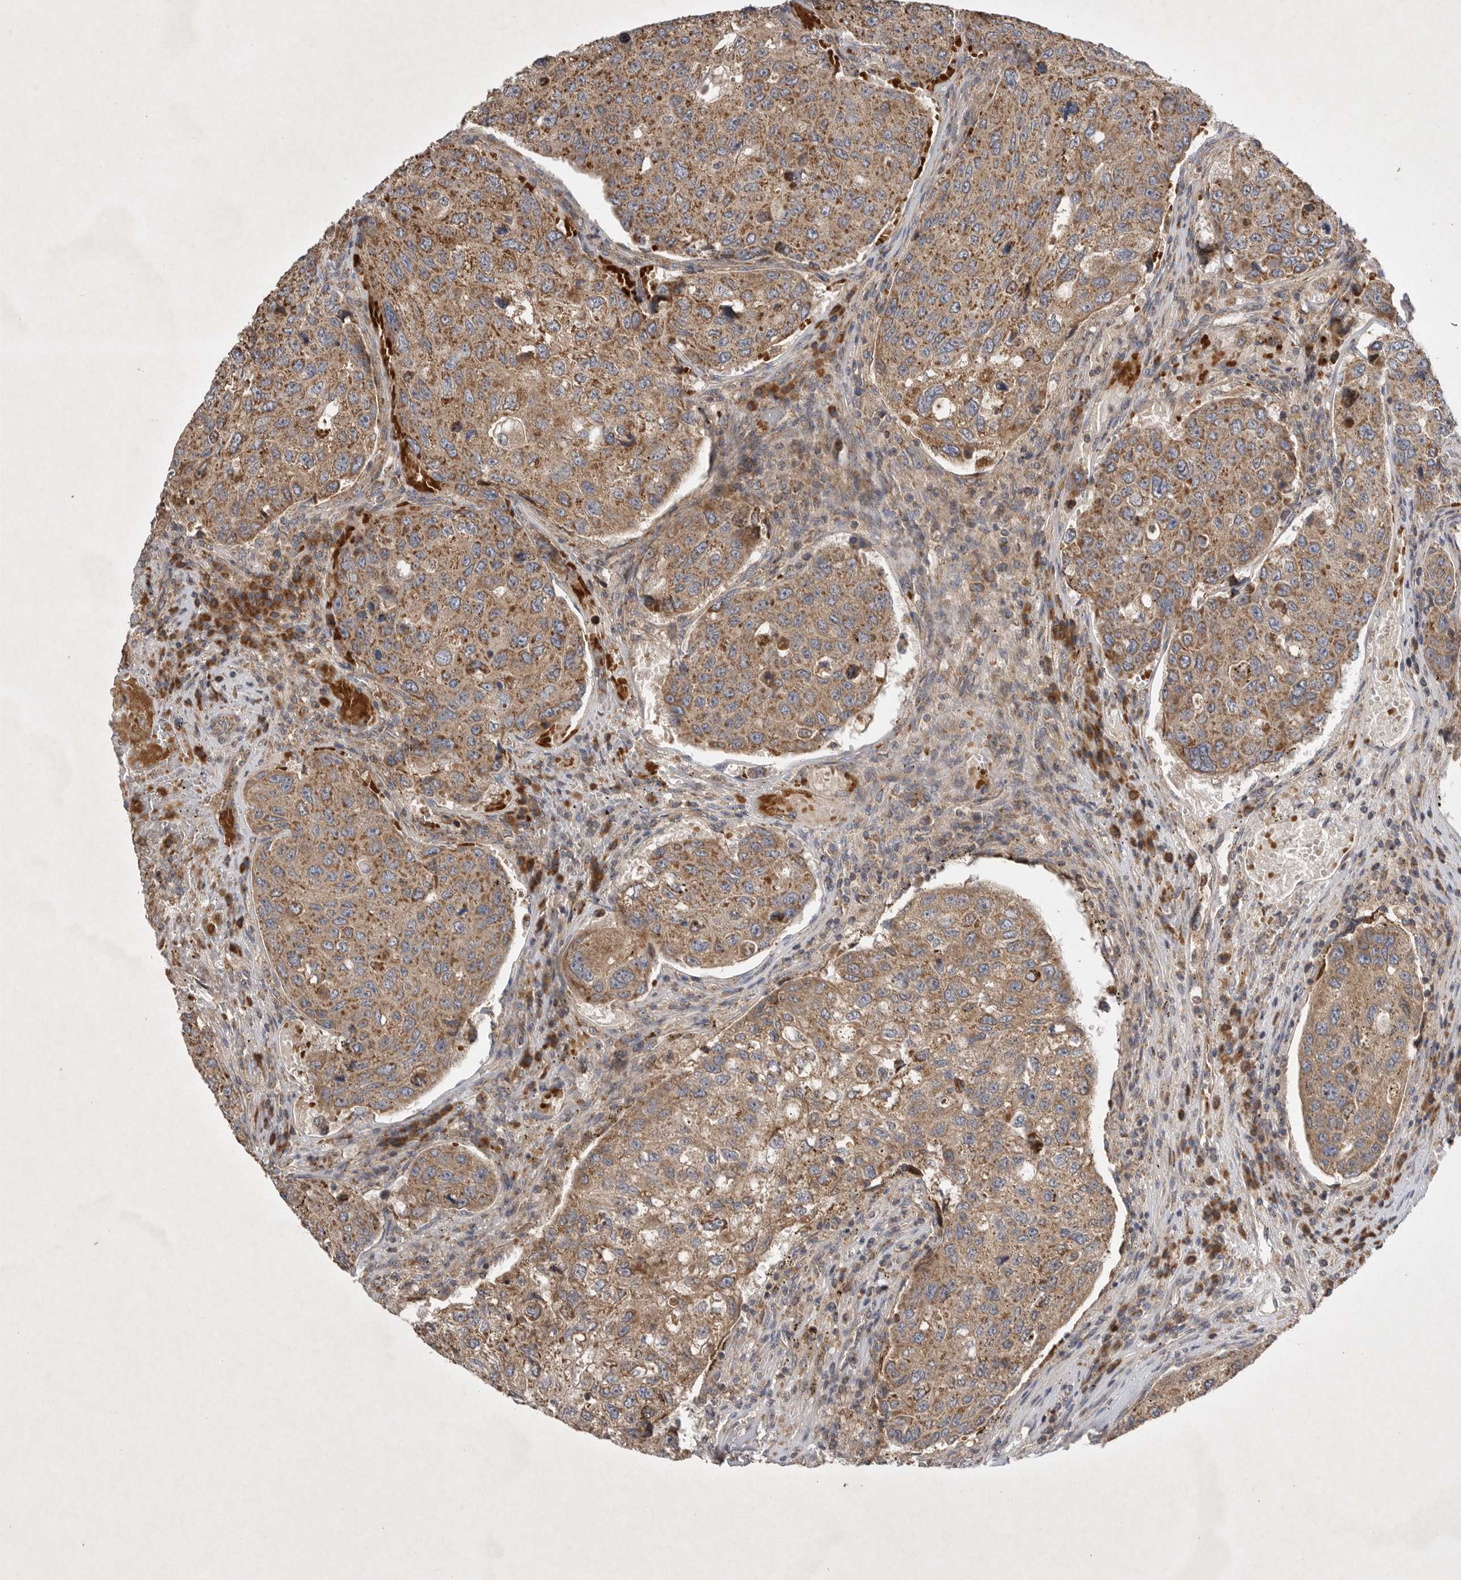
{"staining": {"intensity": "moderate", "quantity": ">75%", "location": "cytoplasmic/membranous"}, "tissue": "urothelial cancer", "cell_type": "Tumor cells", "image_type": "cancer", "snomed": [{"axis": "morphology", "description": "Urothelial carcinoma, High grade"}, {"axis": "topography", "description": "Lymph node"}, {"axis": "topography", "description": "Urinary bladder"}], "caption": "Protein expression analysis of urothelial carcinoma (high-grade) displays moderate cytoplasmic/membranous expression in about >75% of tumor cells.", "gene": "KIF21B", "patient": {"sex": "male", "age": 51}}